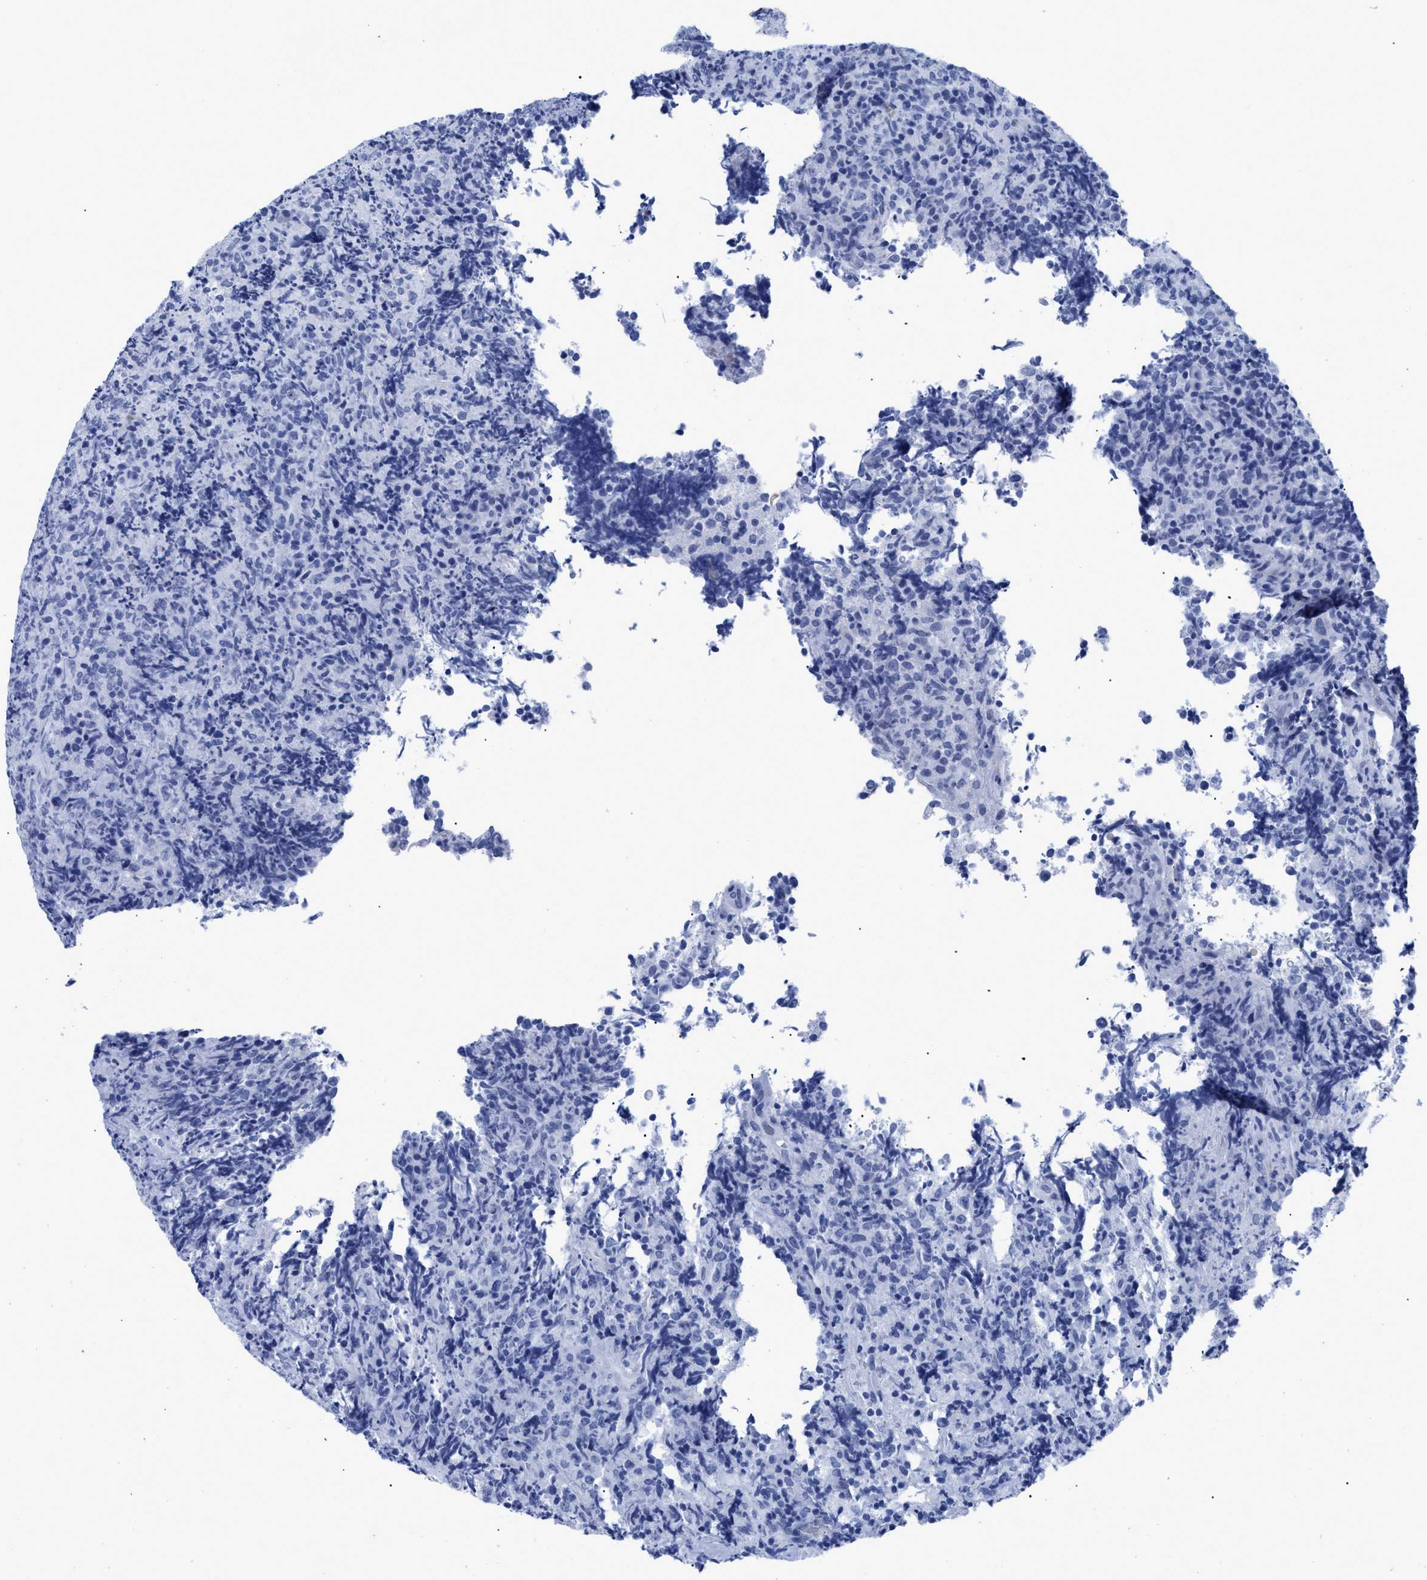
{"staining": {"intensity": "negative", "quantity": "none", "location": "none"}, "tissue": "lymphoma", "cell_type": "Tumor cells", "image_type": "cancer", "snomed": [{"axis": "morphology", "description": "Malignant lymphoma, non-Hodgkin's type, High grade"}, {"axis": "topography", "description": "Tonsil"}], "caption": "Lymphoma was stained to show a protein in brown. There is no significant positivity in tumor cells.", "gene": "DUSP26", "patient": {"sex": "female", "age": 36}}